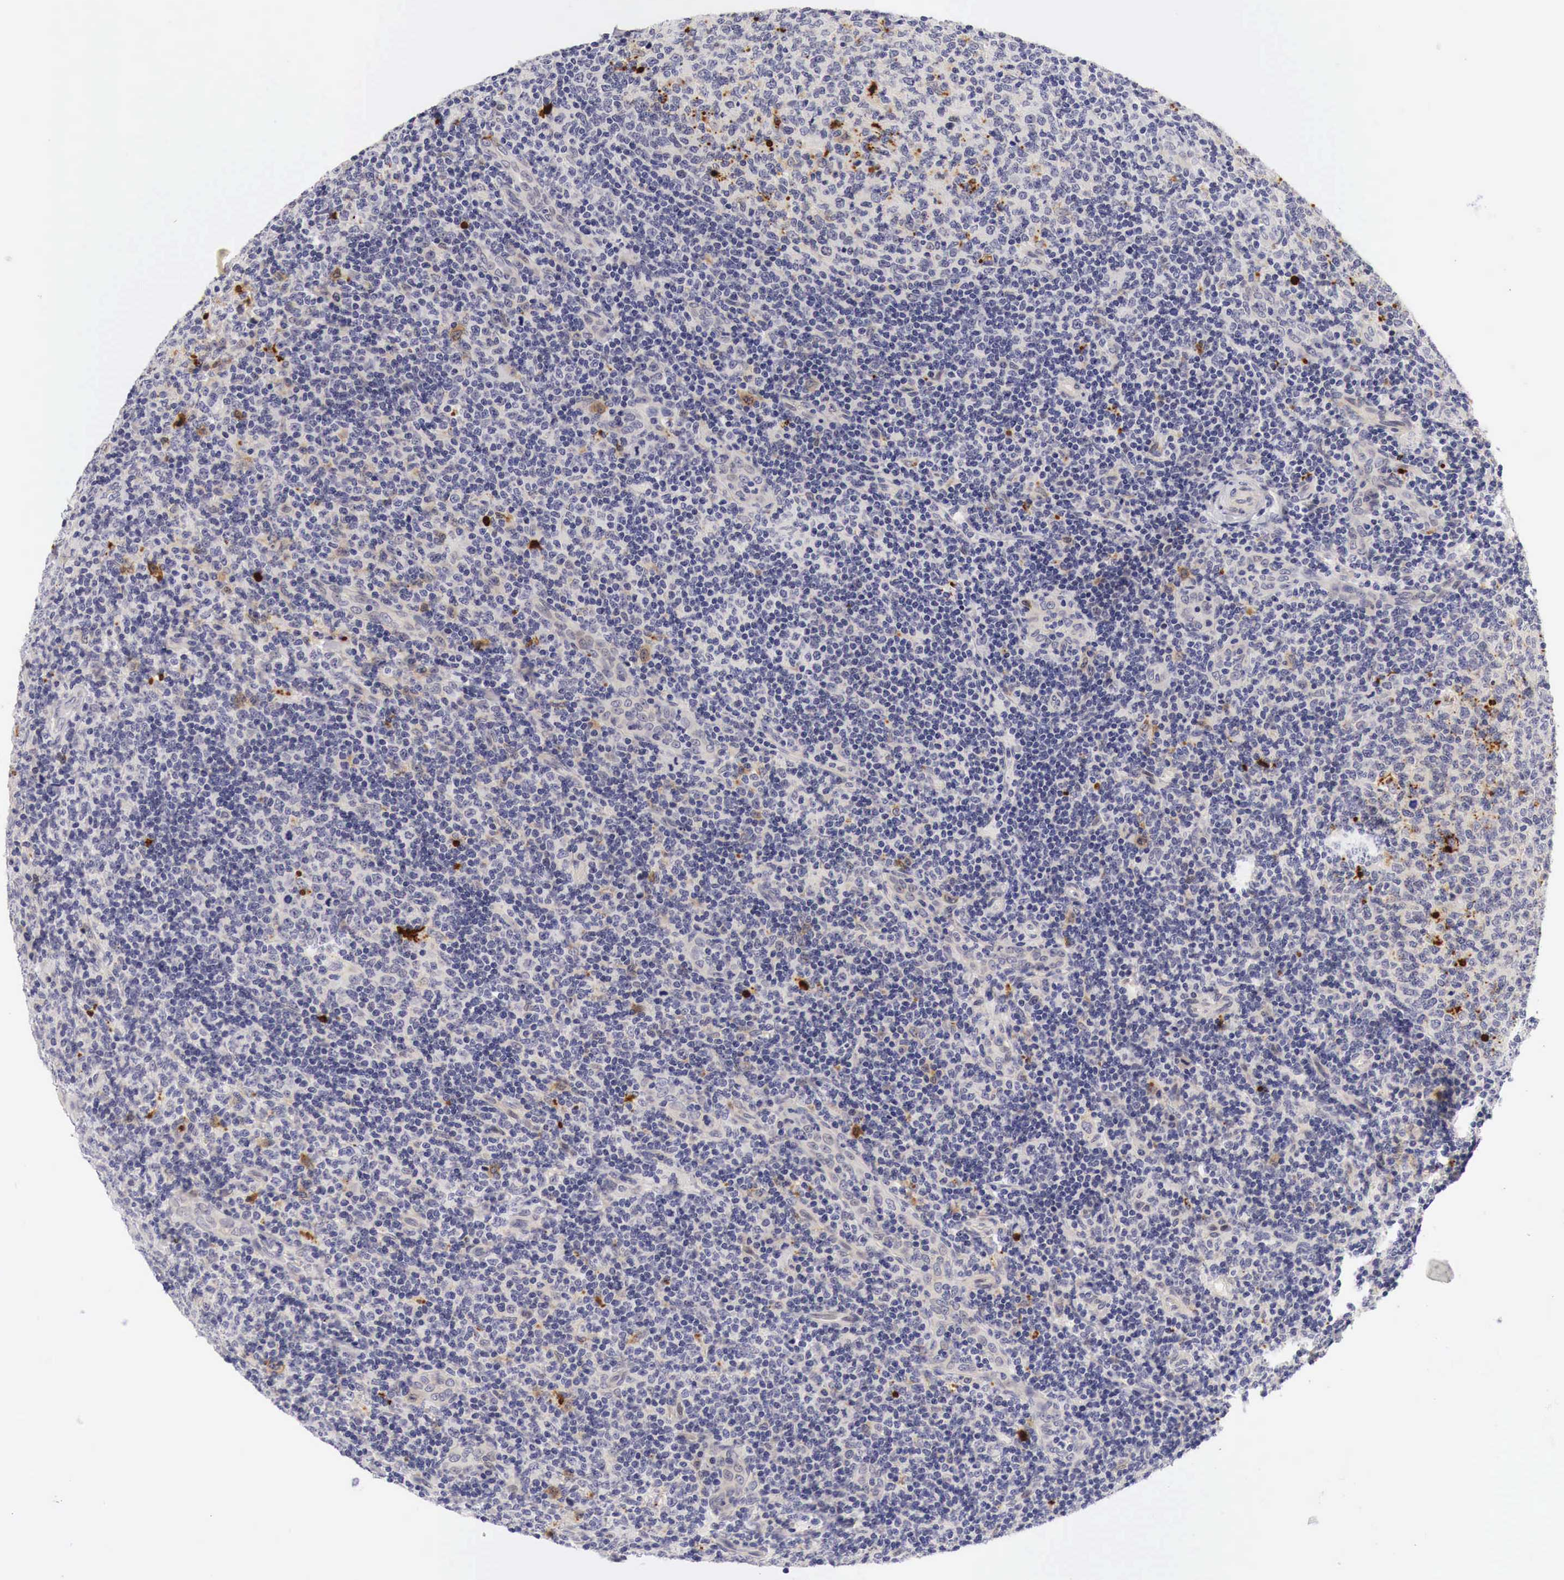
{"staining": {"intensity": "strong", "quantity": "<25%", "location": "cytoplasmic/membranous"}, "tissue": "tonsil", "cell_type": "Germinal center cells", "image_type": "normal", "snomed": [{"axis": "morphology", "description": "Normal tissue, NOS"}, {"axis": "topography", "description": "Tonsil"}], "caption": "Immunohistochemistry of unremarkable tonsil displays medium levels of strong cytoplasmic/membranous positivity in about <25% of germinal center cells.", "gene": "CASP3", "patient": {"sex": "female", "age": 3}}